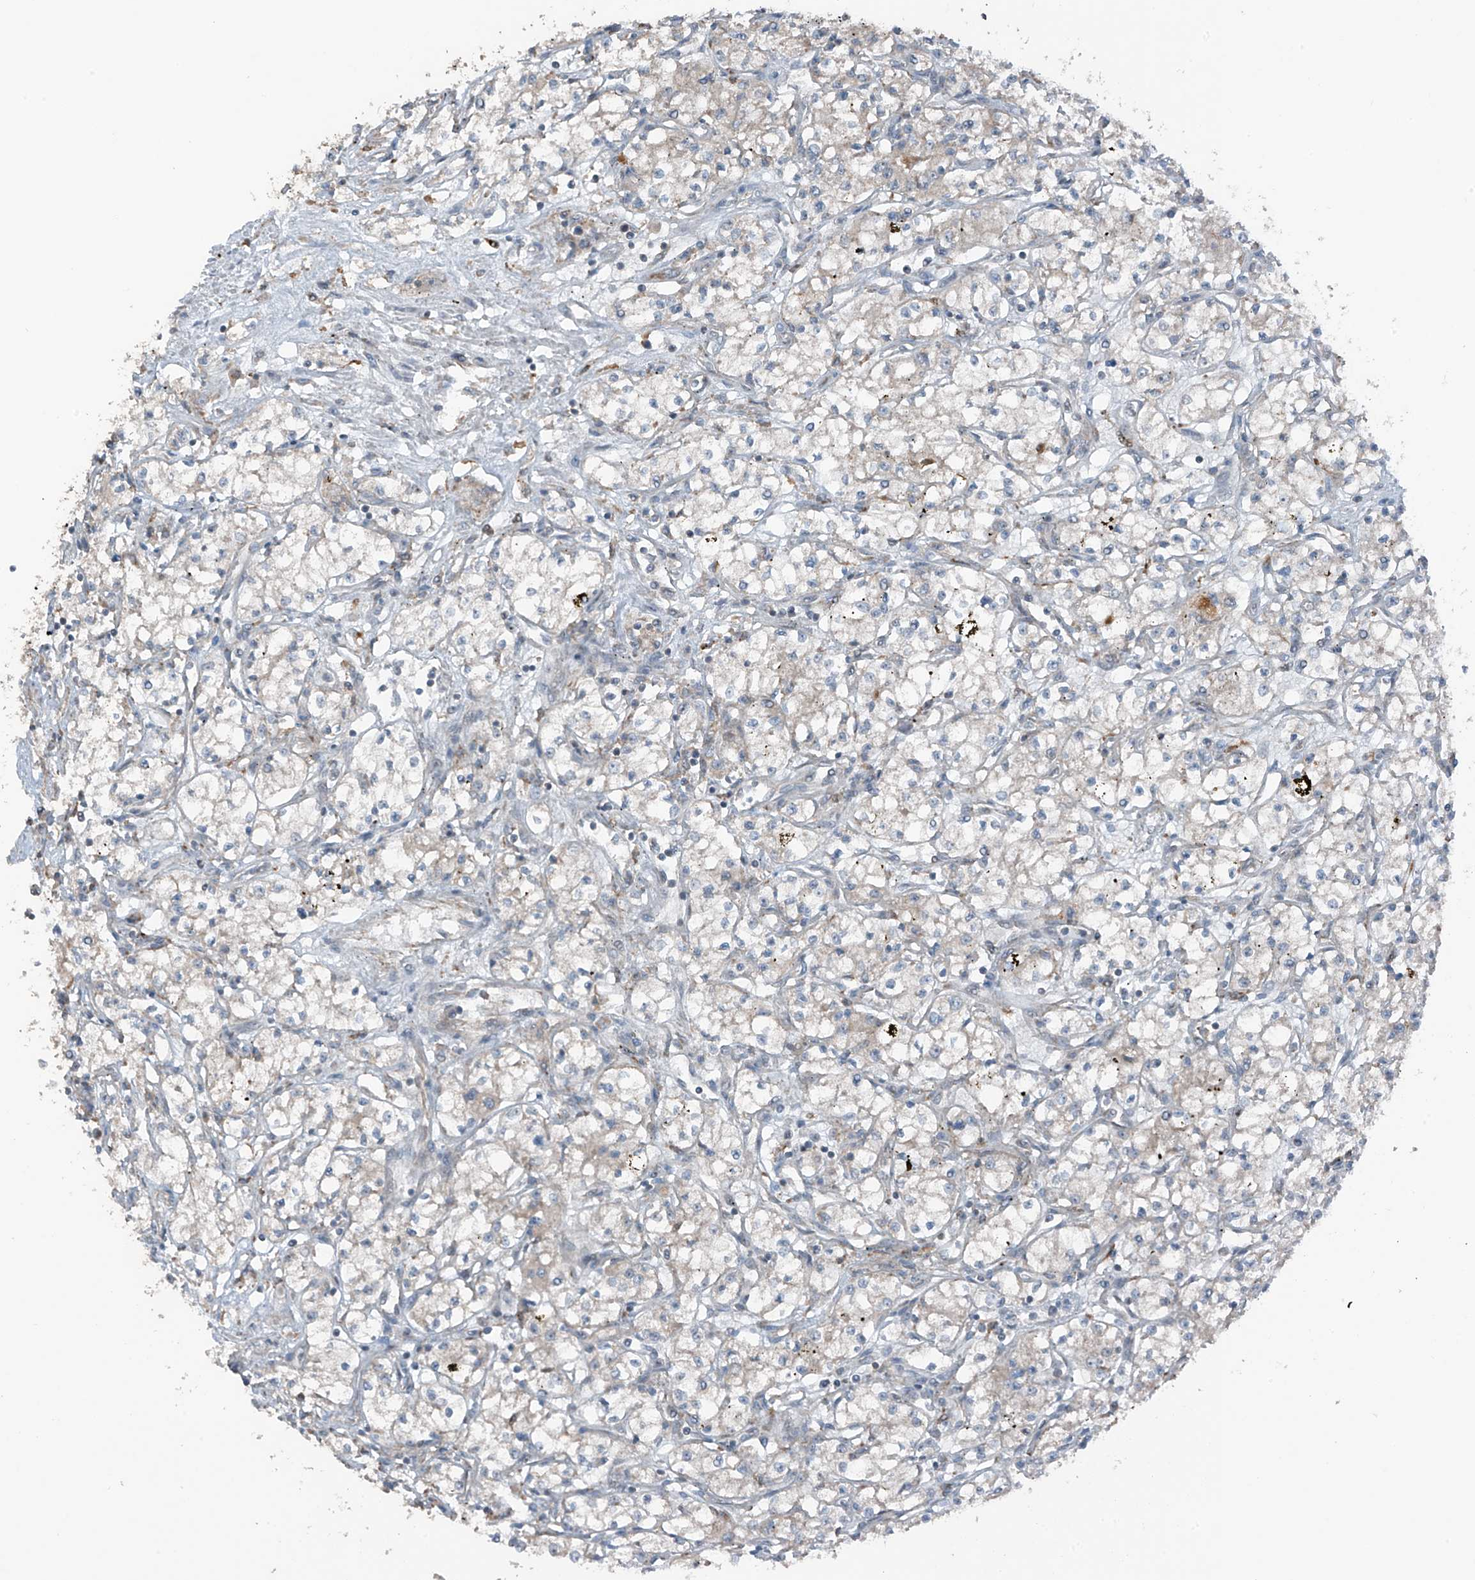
{"staining": {"intensity": "negative", "quantity": "none", "location": "none"}, "tissue": "renal cancer", "cell_type": "Tumor cells", "image_type": "cancer", "snomed": [{"axis": "morphology", "description": "Adenocarcinoma, NOS"}, {"axis": "topography", "description": "Kidney"}], "caption": "An IHC micrograph of adenocarcinoma (renal) is shown. There is no staining in tumor cells of adenocarcinoma (renal).", "gene": "TXNDC9", "patient": {"sex": "male", "age": 59}}